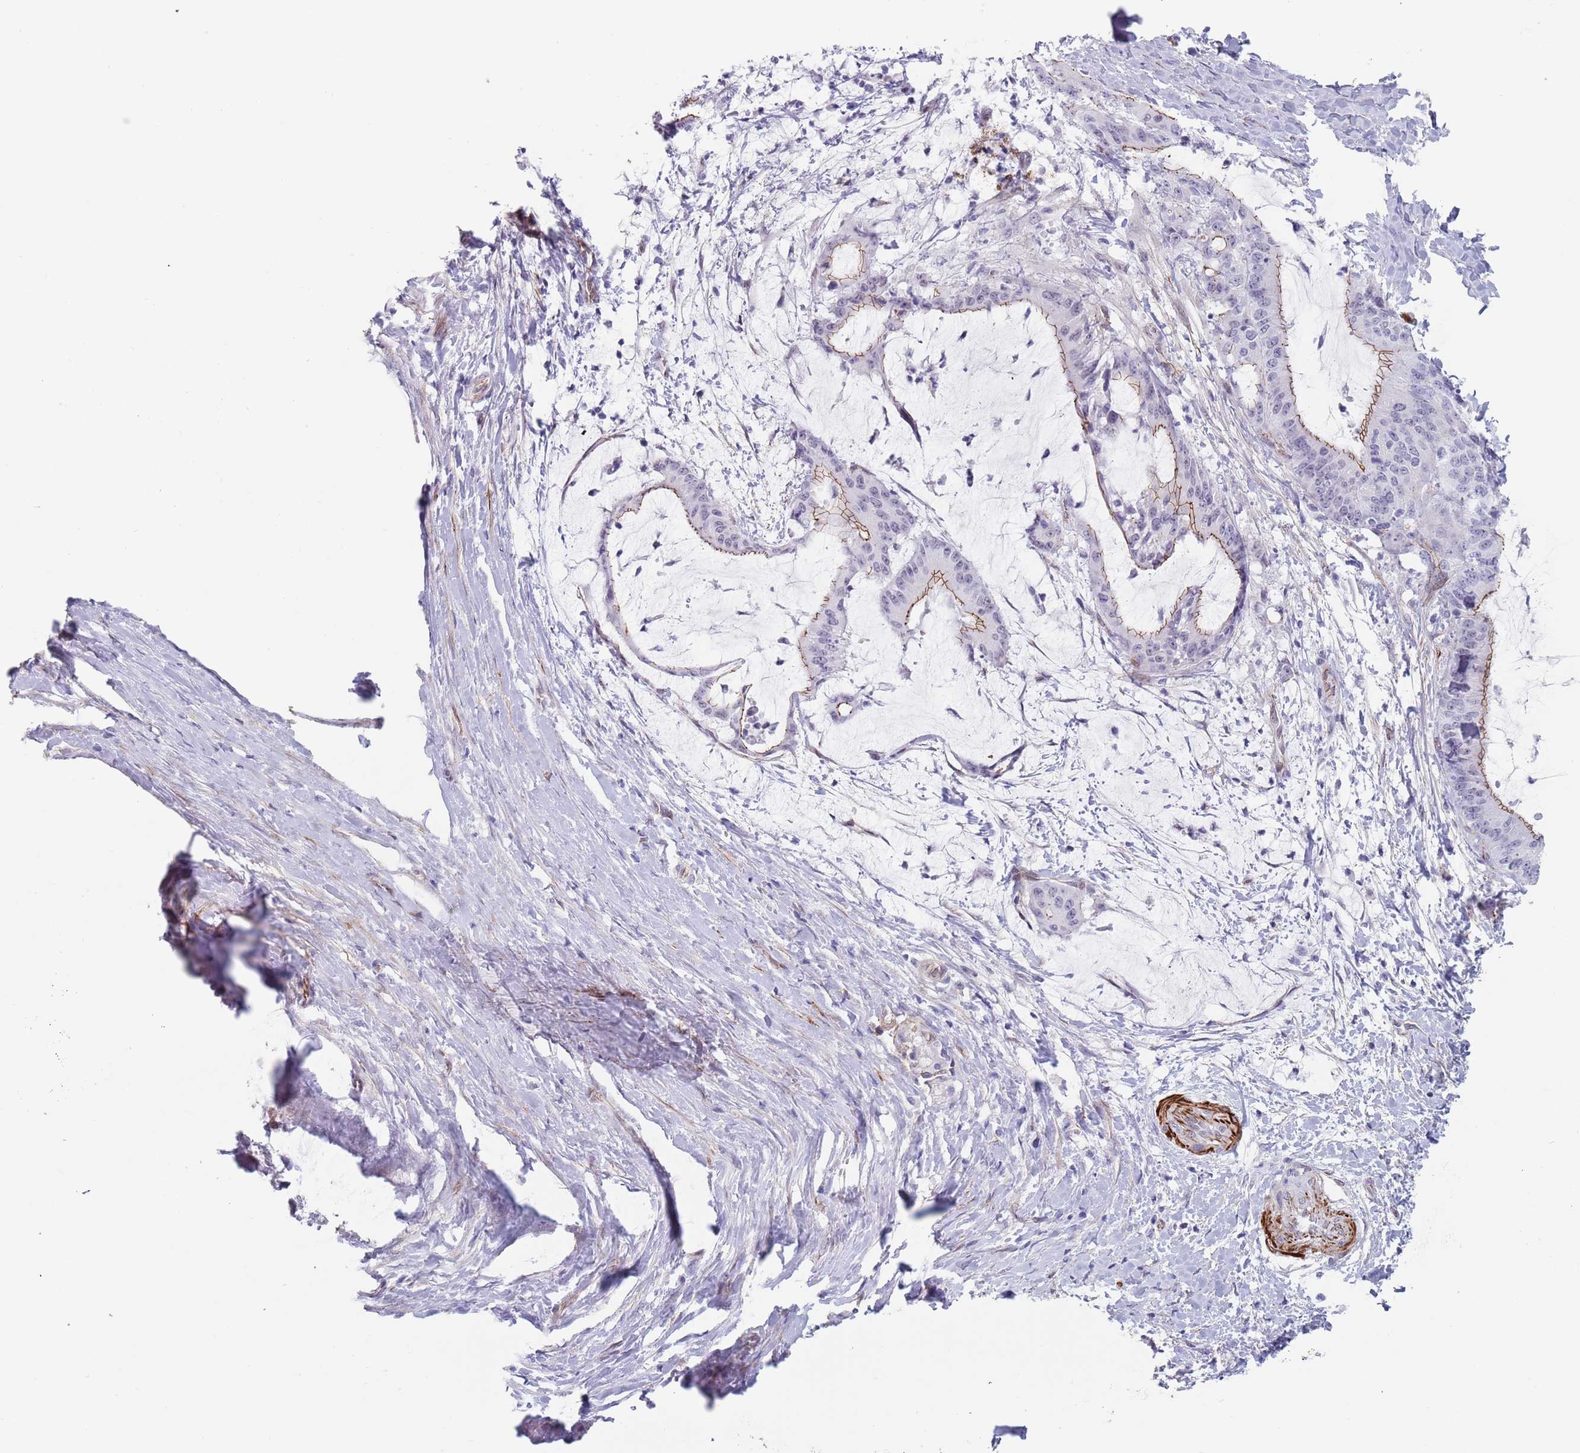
{"staining": {"intensity": "moderate", "quantity": "<25%", "location": "cytoplasmic/membranous"}, "tissue": "liver cancer", "cell_type": "Tumor cells", "image_type": "cancer", "snomed": [{"axis": "morphology", "description": "Normal tissue, NOS"}, {"axis": "morphology", "description": "Cholangiocarcinoma"}, {"axis": "topography", "description": "Liver"}, {"axis": "topography", "description": "Peripheral nerve tissue"}], "caption": "A brown stain shows moderate cytoplasmic/membranous positivity of a protein in human liver cholangiocarcinoma tumor cells.", "gene": "OR5A2", "patient": {"sex": "female", "age": 73}}